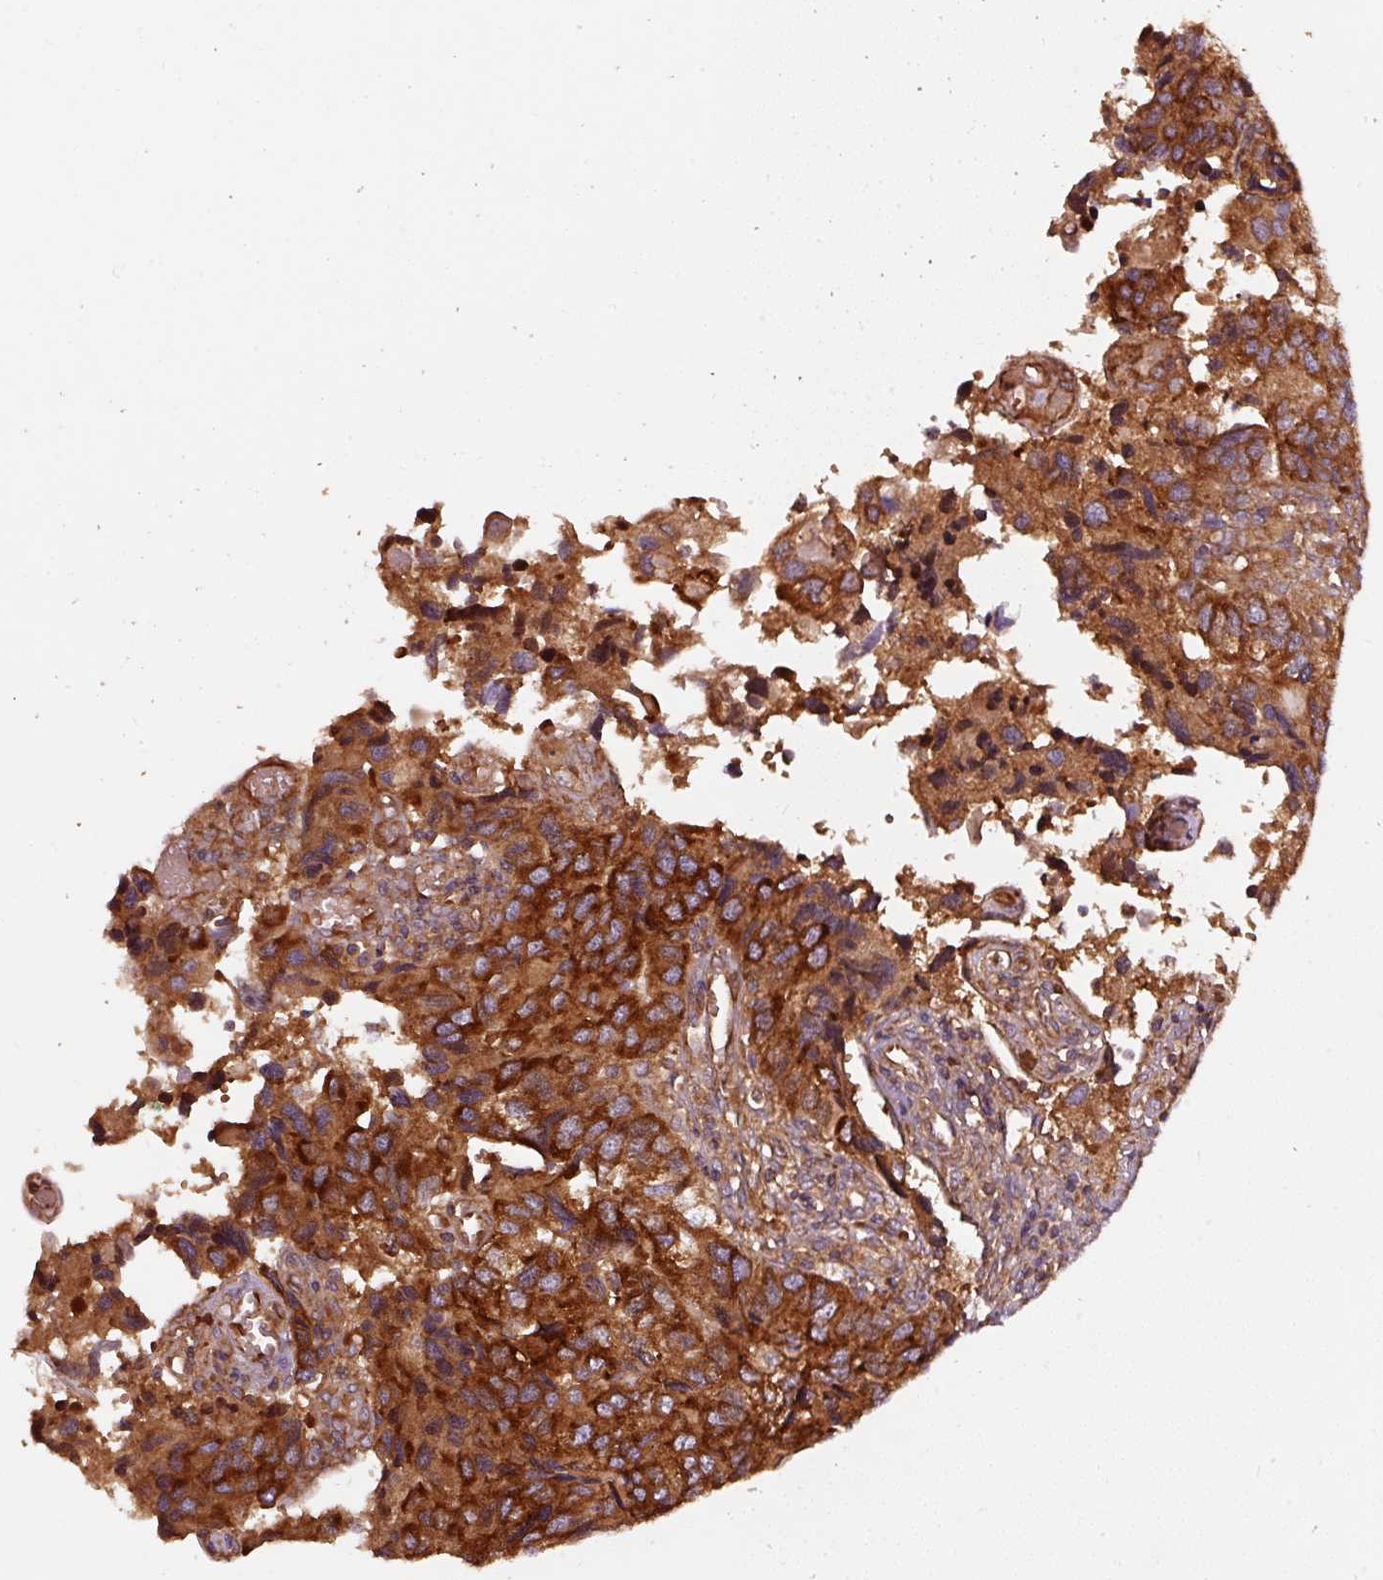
{"staining": {"intensity": "strong", "quantity": ">75%", "location": "cytoplasmic/membranous"}, "tissue": "endometrial cancer", "cell_type": "Tumor cells", "image_type": "cancer", "snomed": [{"axis": "morphology", "description": "Carcinoma, NOS"}, {"axis": "topography", "description": "Uterus"}], "caption": "Immunohistochemistry (IHC) staining of endometrial carcinoma, which demonstrates high levels of strong cytoplasmic/membranous staining in about >75% of tumor cells indicating strong cytoplasmic/membranous protein staining. The staining was performed using DAB (brown) for protein detection and nuclei were counterstained in hematoxylin (blue).", "gene": "EIF2S2", "patient": {"sex": "female", "age": 76}}